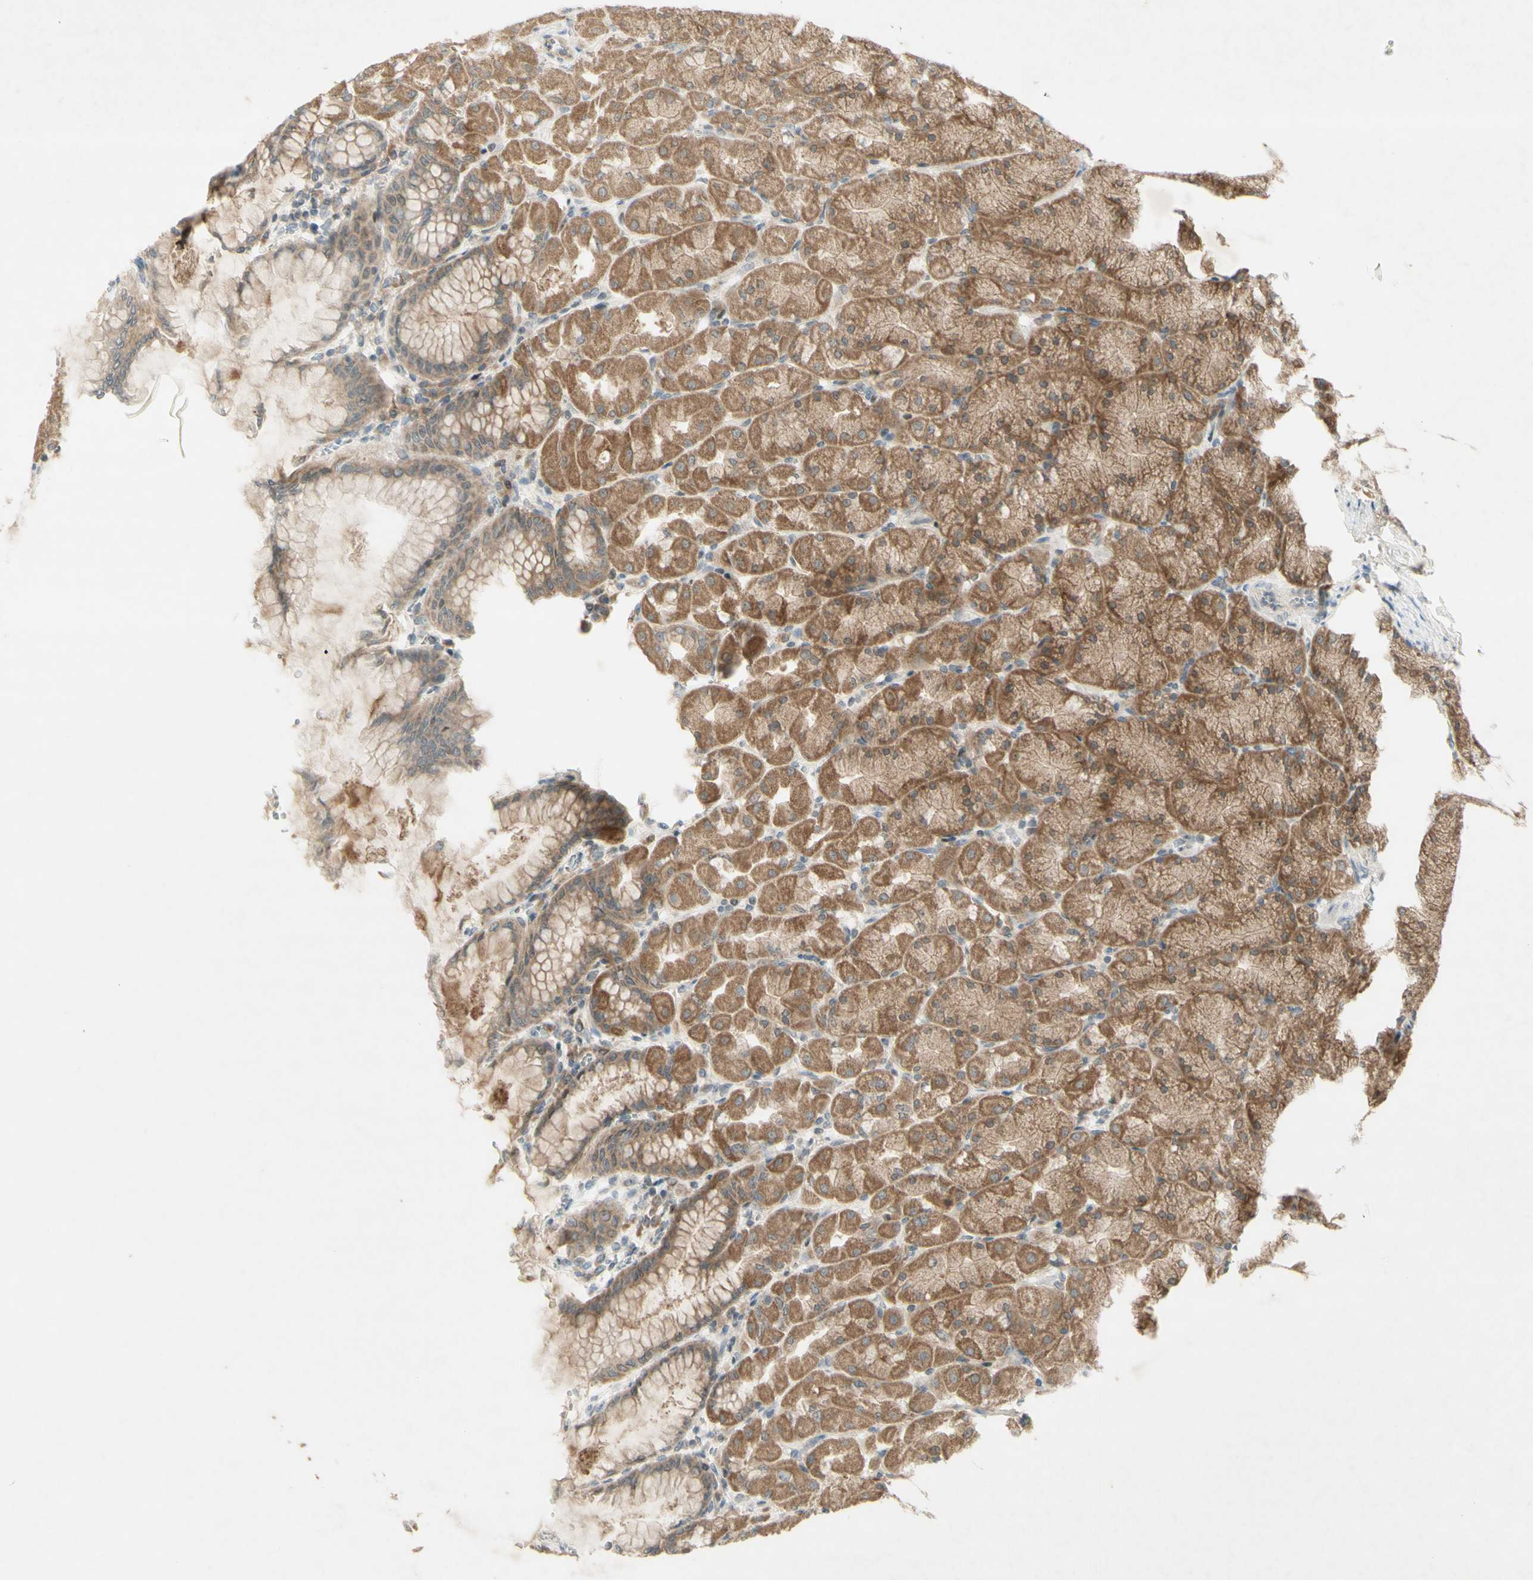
{"staining": {"intensity": "moderate", "quantity": ">75%", "location": "cytoplasmic/membranous"}, "tissue": "stomach", "cell_type": "Glandular cells", "image_type": "normal", "snomed": [{"axis": "morphology", "description": "Normal tissue, NOS"}, {"axis": "topography", "description": "Stomach, upper"}], "caption": "DAB immunohistochemical staining of benign human stomach displays moderate cytoplasmic/membranous protein expression in about >75% of glandular cells.", "gene": "ETF1", "patient": {"sex": "female", "age": 56}}